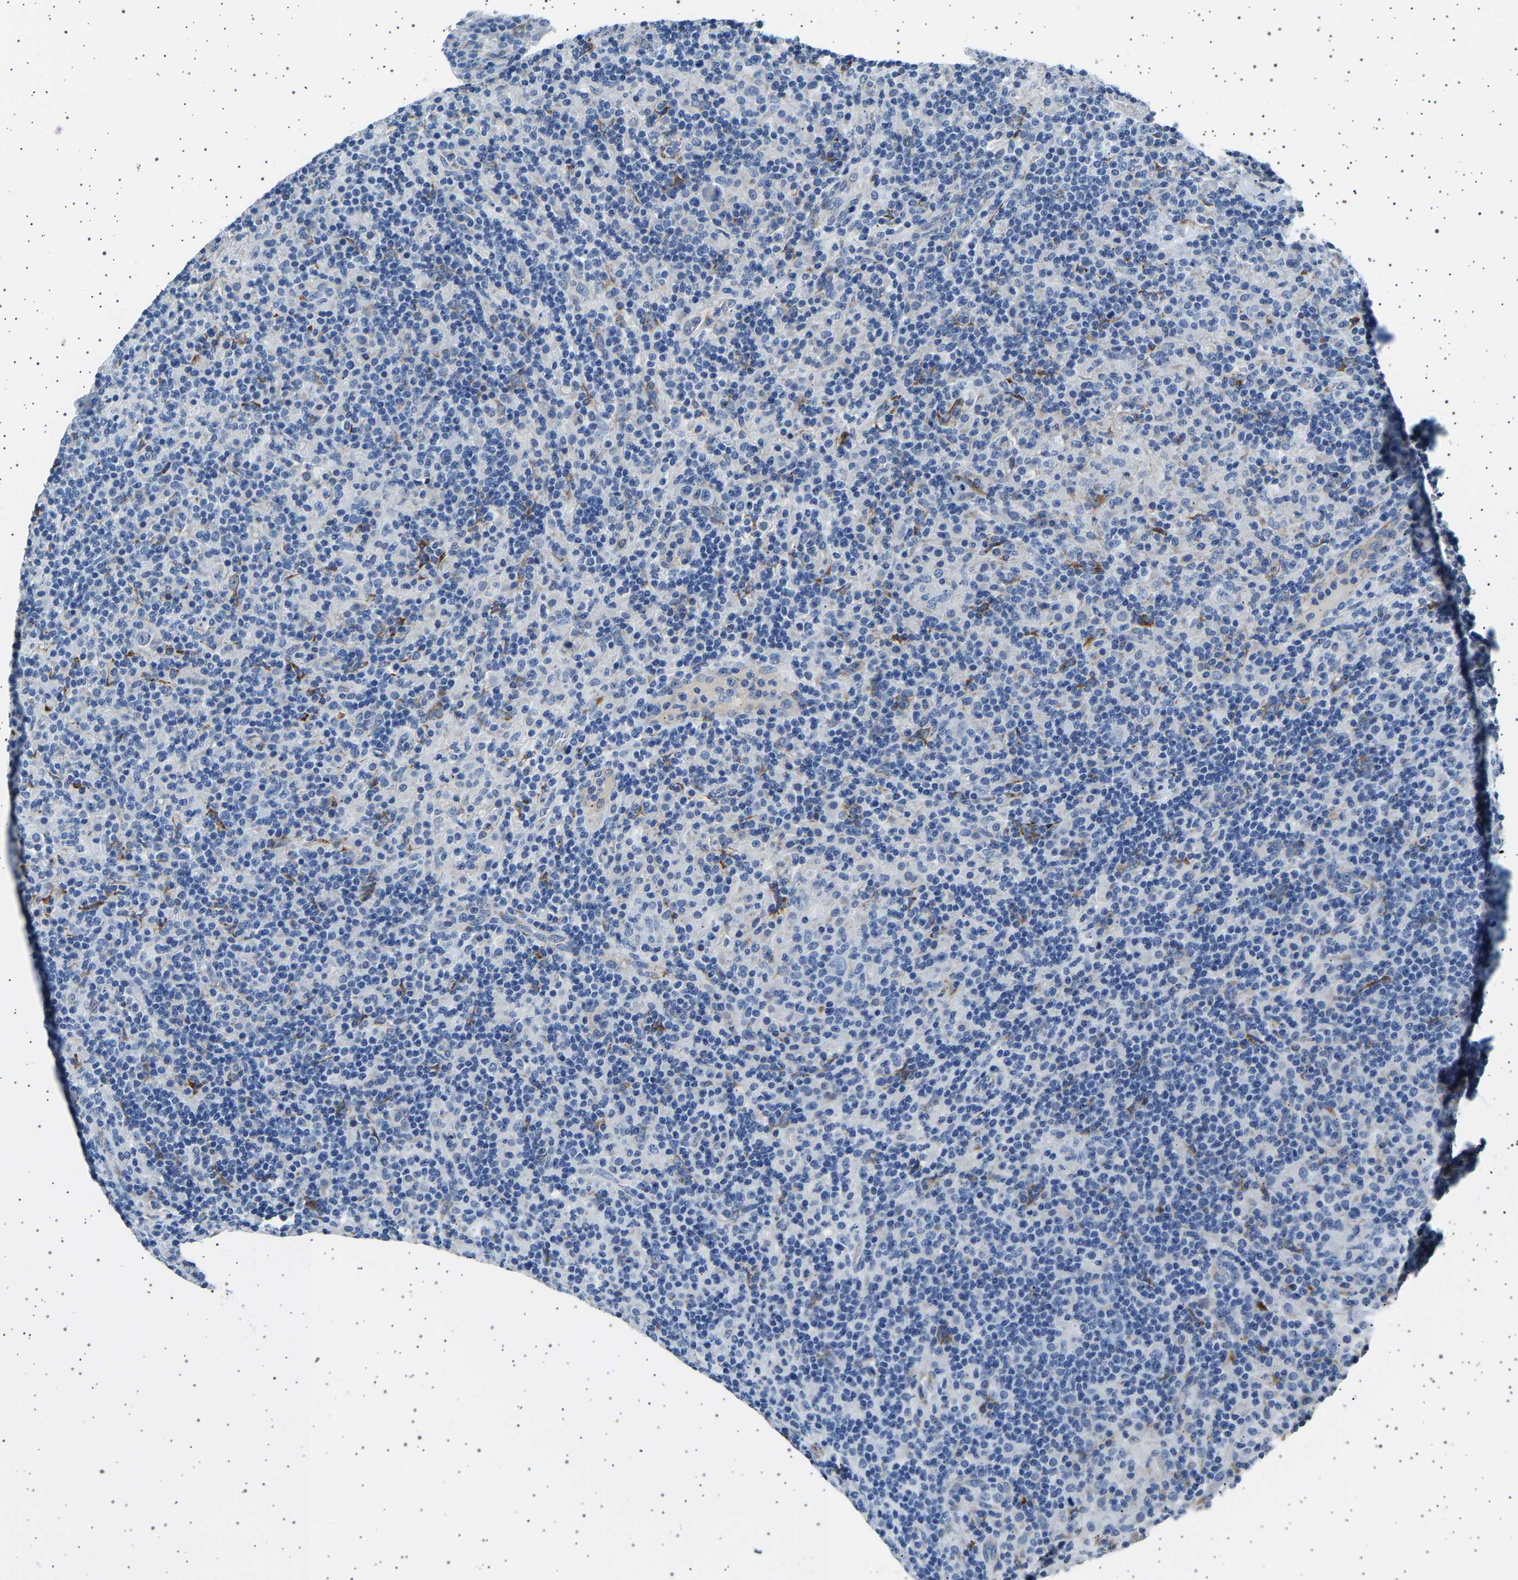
{"staining": {"intensity": "negative", "quantity": "none", "location": "none"}, "tissue": "lymphoma", "cell_type": "Tumor cells", "image_type": "cancer", "snomed": [{"axis": "morphology", "description": "Hodgkin's disease, NOS"}, {"axis": "topography", "description": "Lymph node"}], "caption": "The IHC histopathology image has no significant positivity in tumor cells of Hodgkin's disease tissue.", "gene": "FTCD", "patient": {"sex": "male", "age": 70}}